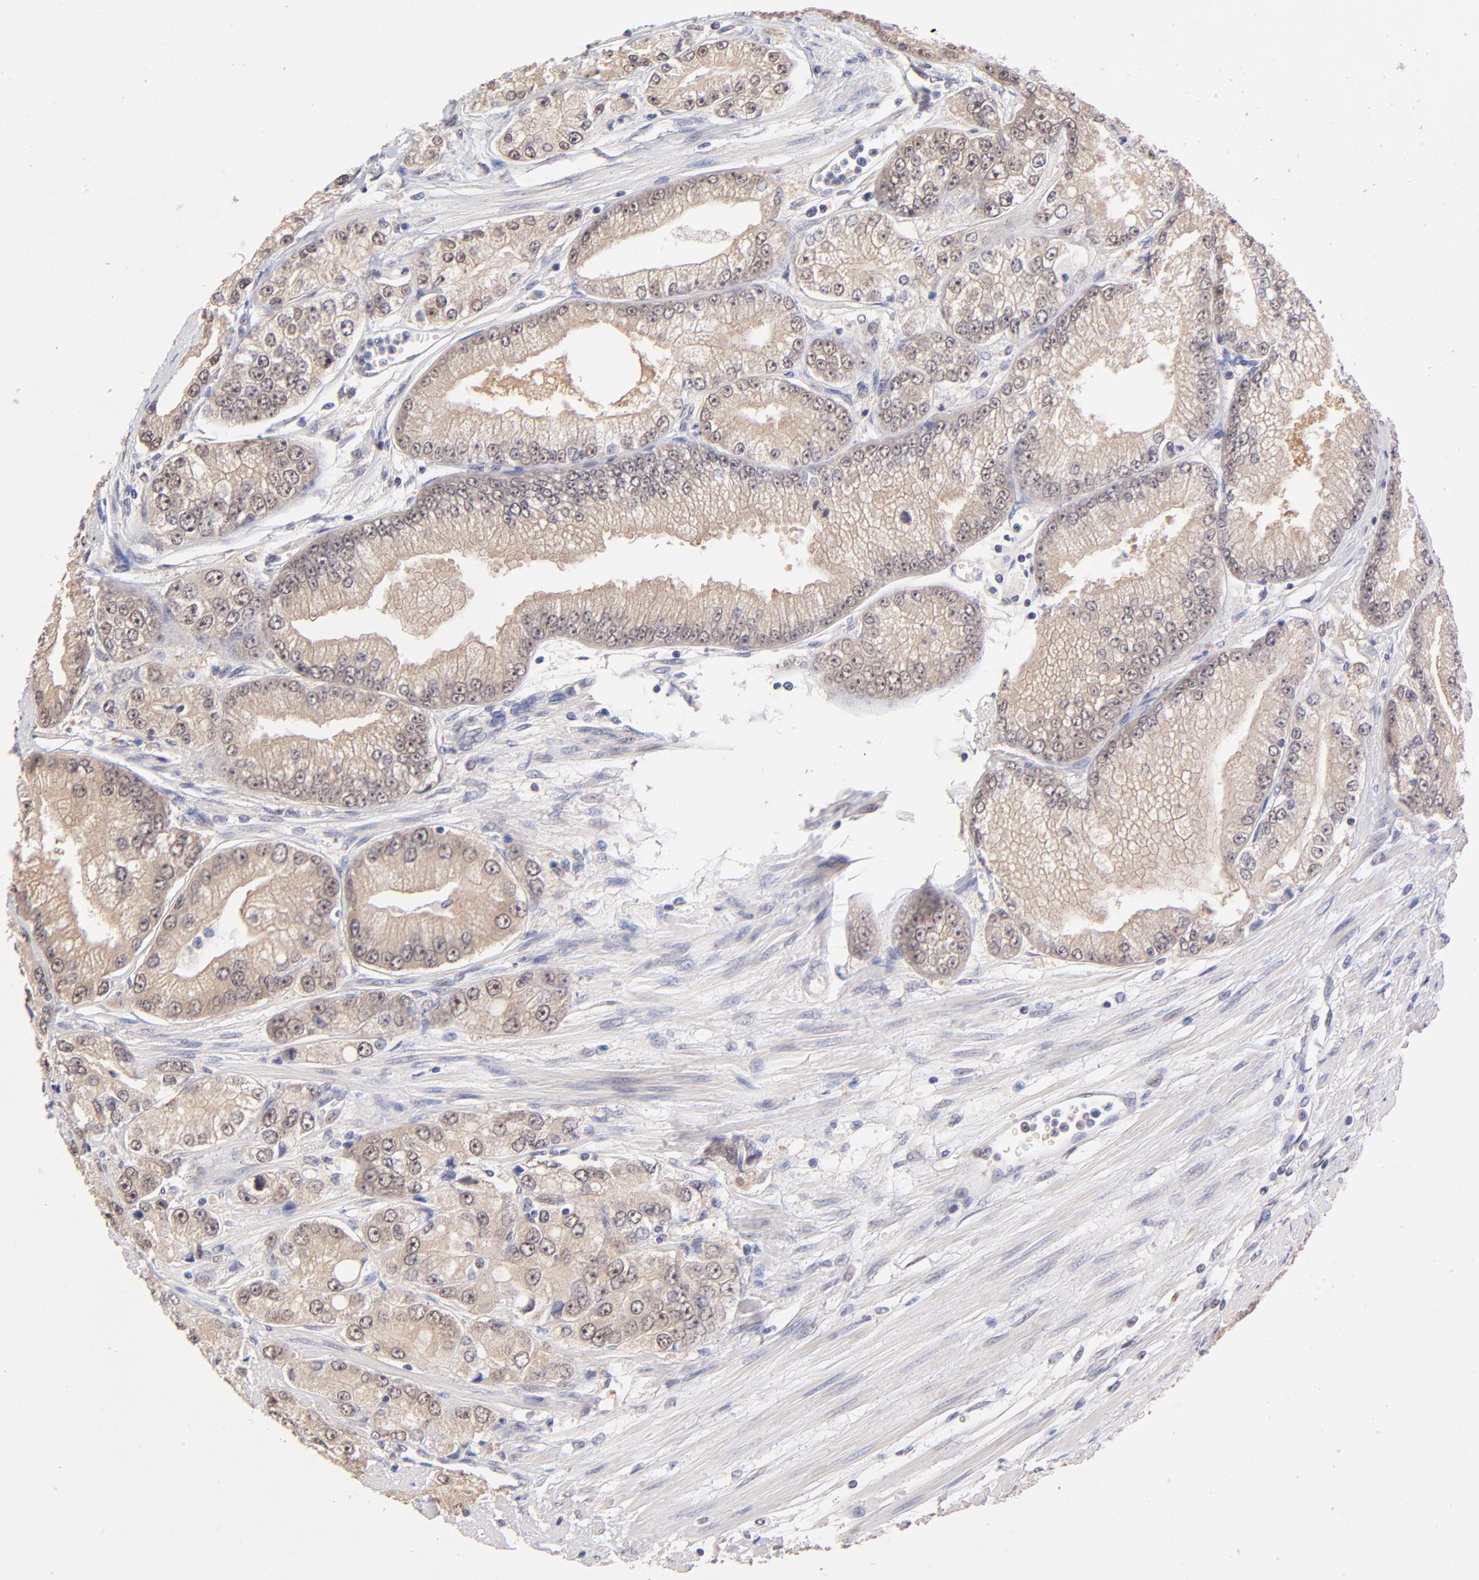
{"staining": {"intensity": "weak", "quantity": ">75%", "location": "cytoplasmic/membranous"}, "tissue": "prostate cancer", "cell_type": "Tumor cells", "image_type": "cancer", "snomed": [{"axis": "morphology", "description": "Adenocarcinoma, Medium grade"}, {"axis": "topography", "description": "Prostate"}], "caption": "This is an image of IHC staining of prostate cancer, which shows weak positivity in the cytoplasmic/membranous of tumor cells.", "gene": "TXNL1", "patient": {"sex": "male", "age": 72}}